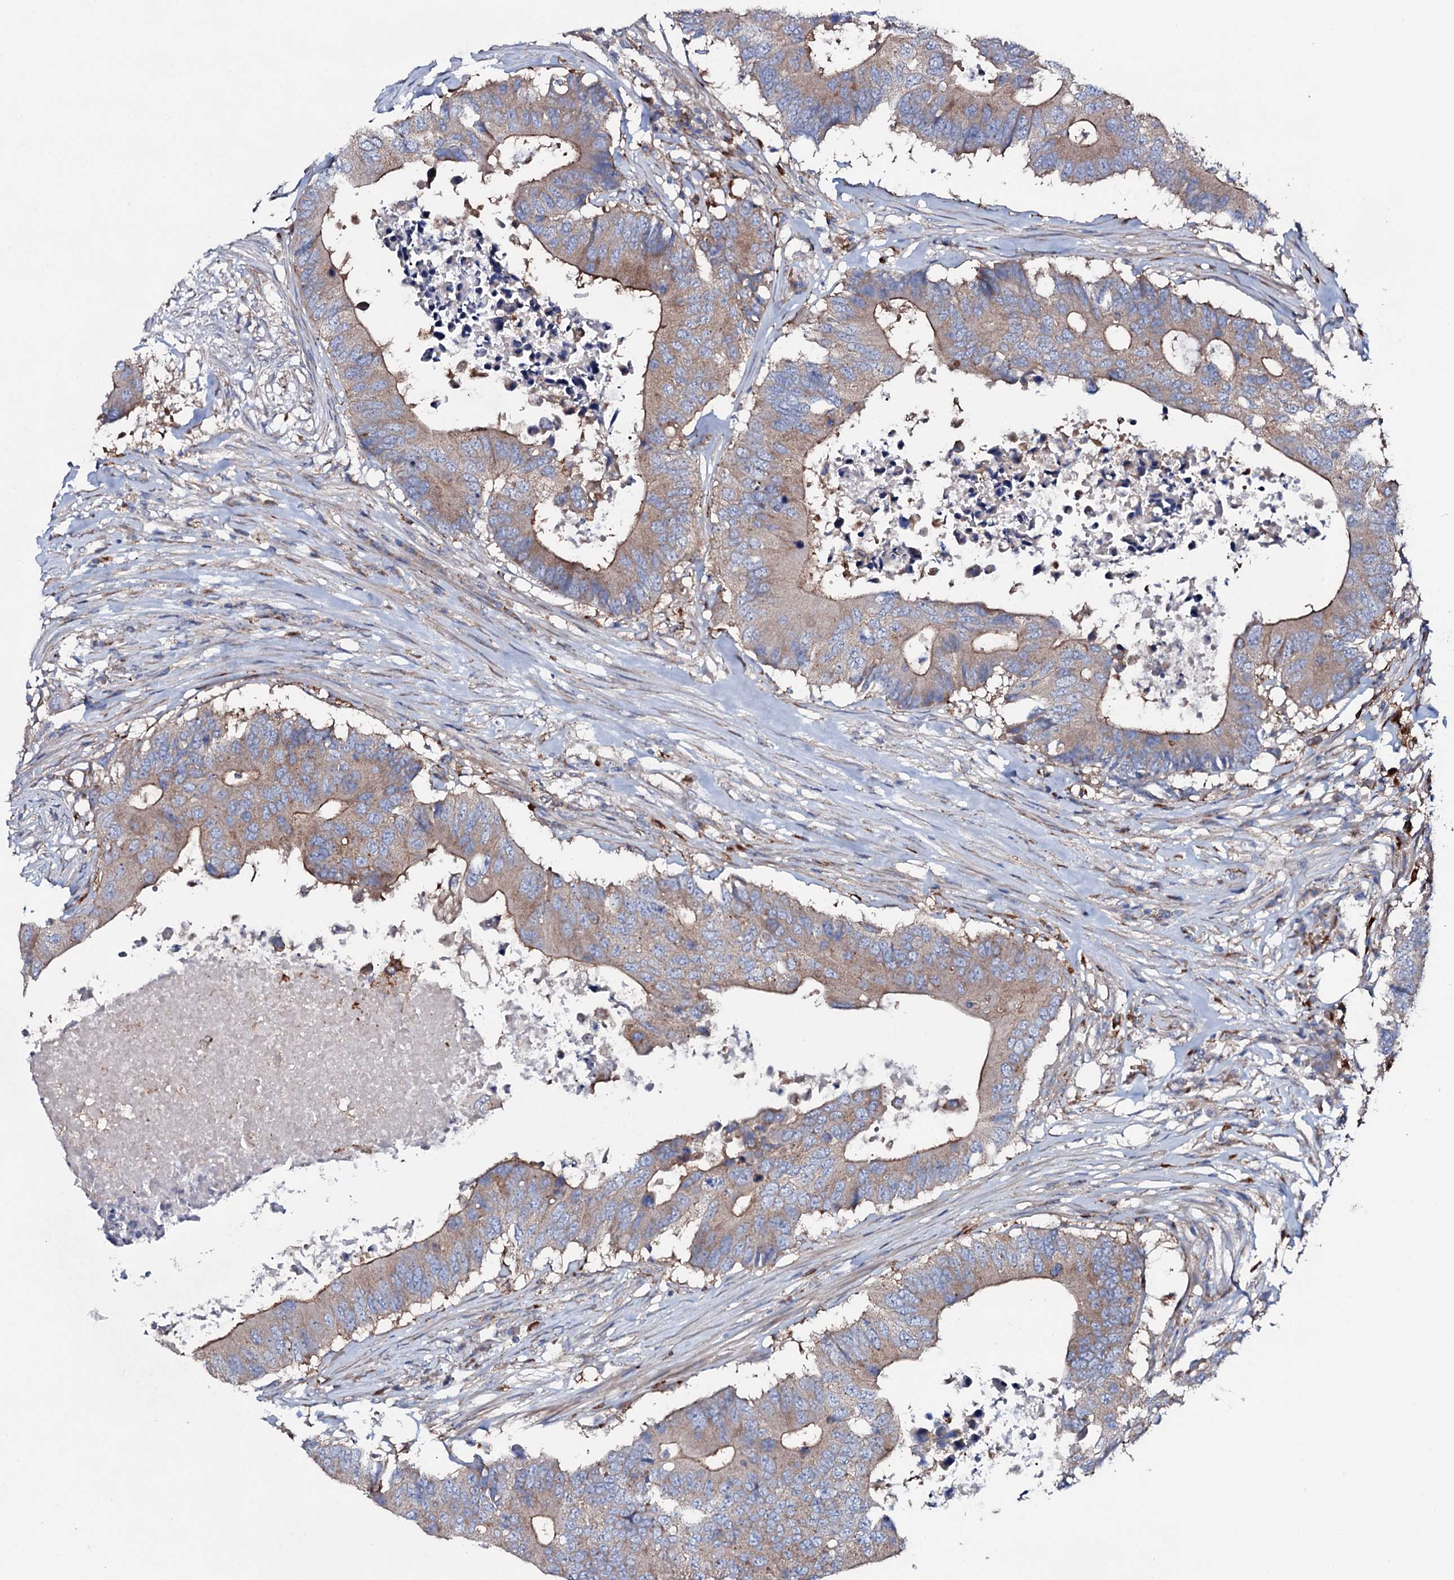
{"staining": {"intensity": "moderate", "quantity": "25%-75%", "location": "cytoplasmic/membranous"}, "tissue": "colorectal cancer", "cell_type": "Tumor cells", "image_type": "cancer", "snomed": [{"axis": "morphology", "description": "Adenocarcinoma, NOS"}, {"axis": "topography", "description": "Colon"}], "caption": "Adenocarcinoma (colorectal) stained with a brown dye displays moderate cytoplasmic/membranous positive positivity in approximately 25%-75% of tumor cells.", "gene": "P2RX4", "patient": {"sex": "male", "age": 71}}